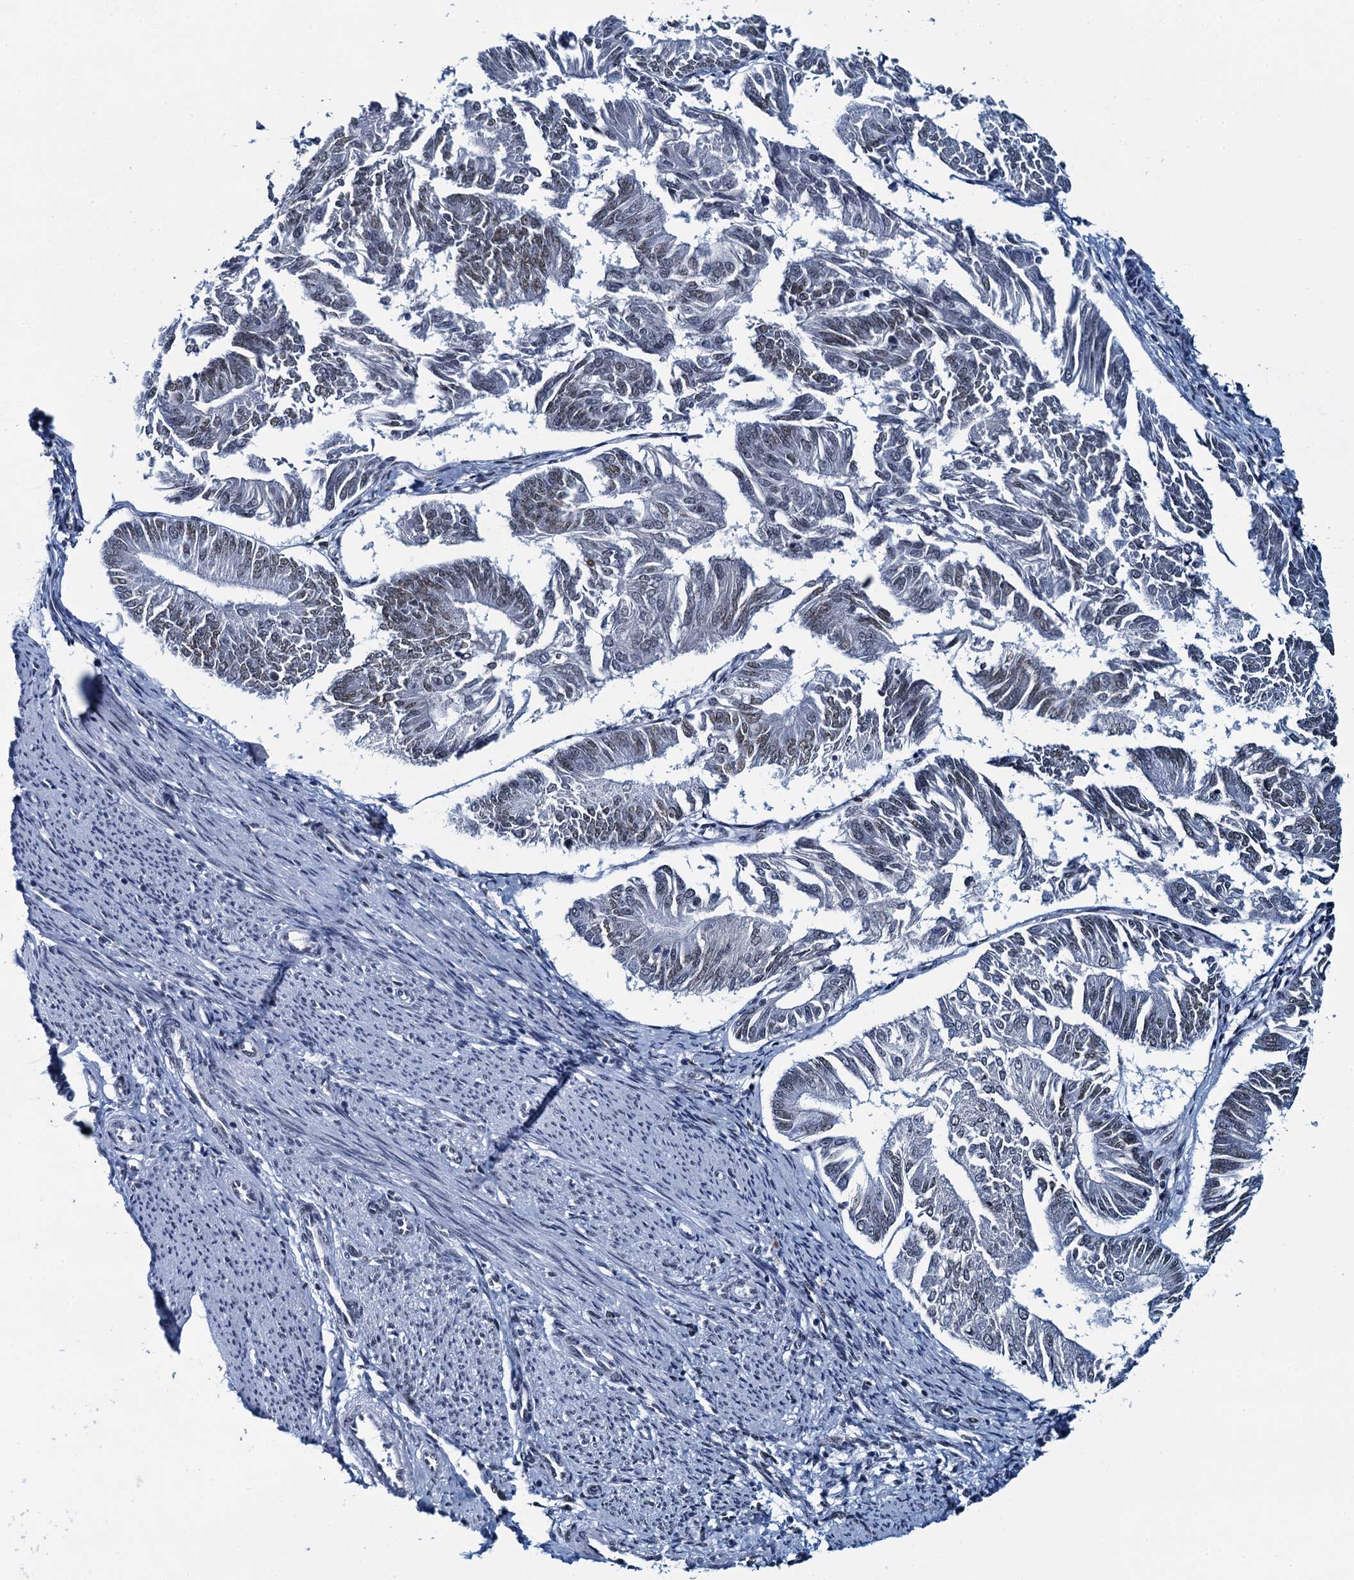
{"staining": {"intensity": "weak", "quantity": "<25%", "location": "nuclear"}, "tissue": "endometrial cancer", "cell_type": "Tumor cells", "image_type": "cancer", "snomed": [{"axis": "morphology", "description": "Adenocarcinoma, NOS"}, {"axis": "topography", "description": "Endometrium"}], "caption": "Immunohistochemistry (IHC) photomicrograph of human endometrial cancer stained for a protein (brown), which displays no positivity in tumor cells.", "gene": "HNRNPUL2", "patient": {"sex": "female", "age": 58}}